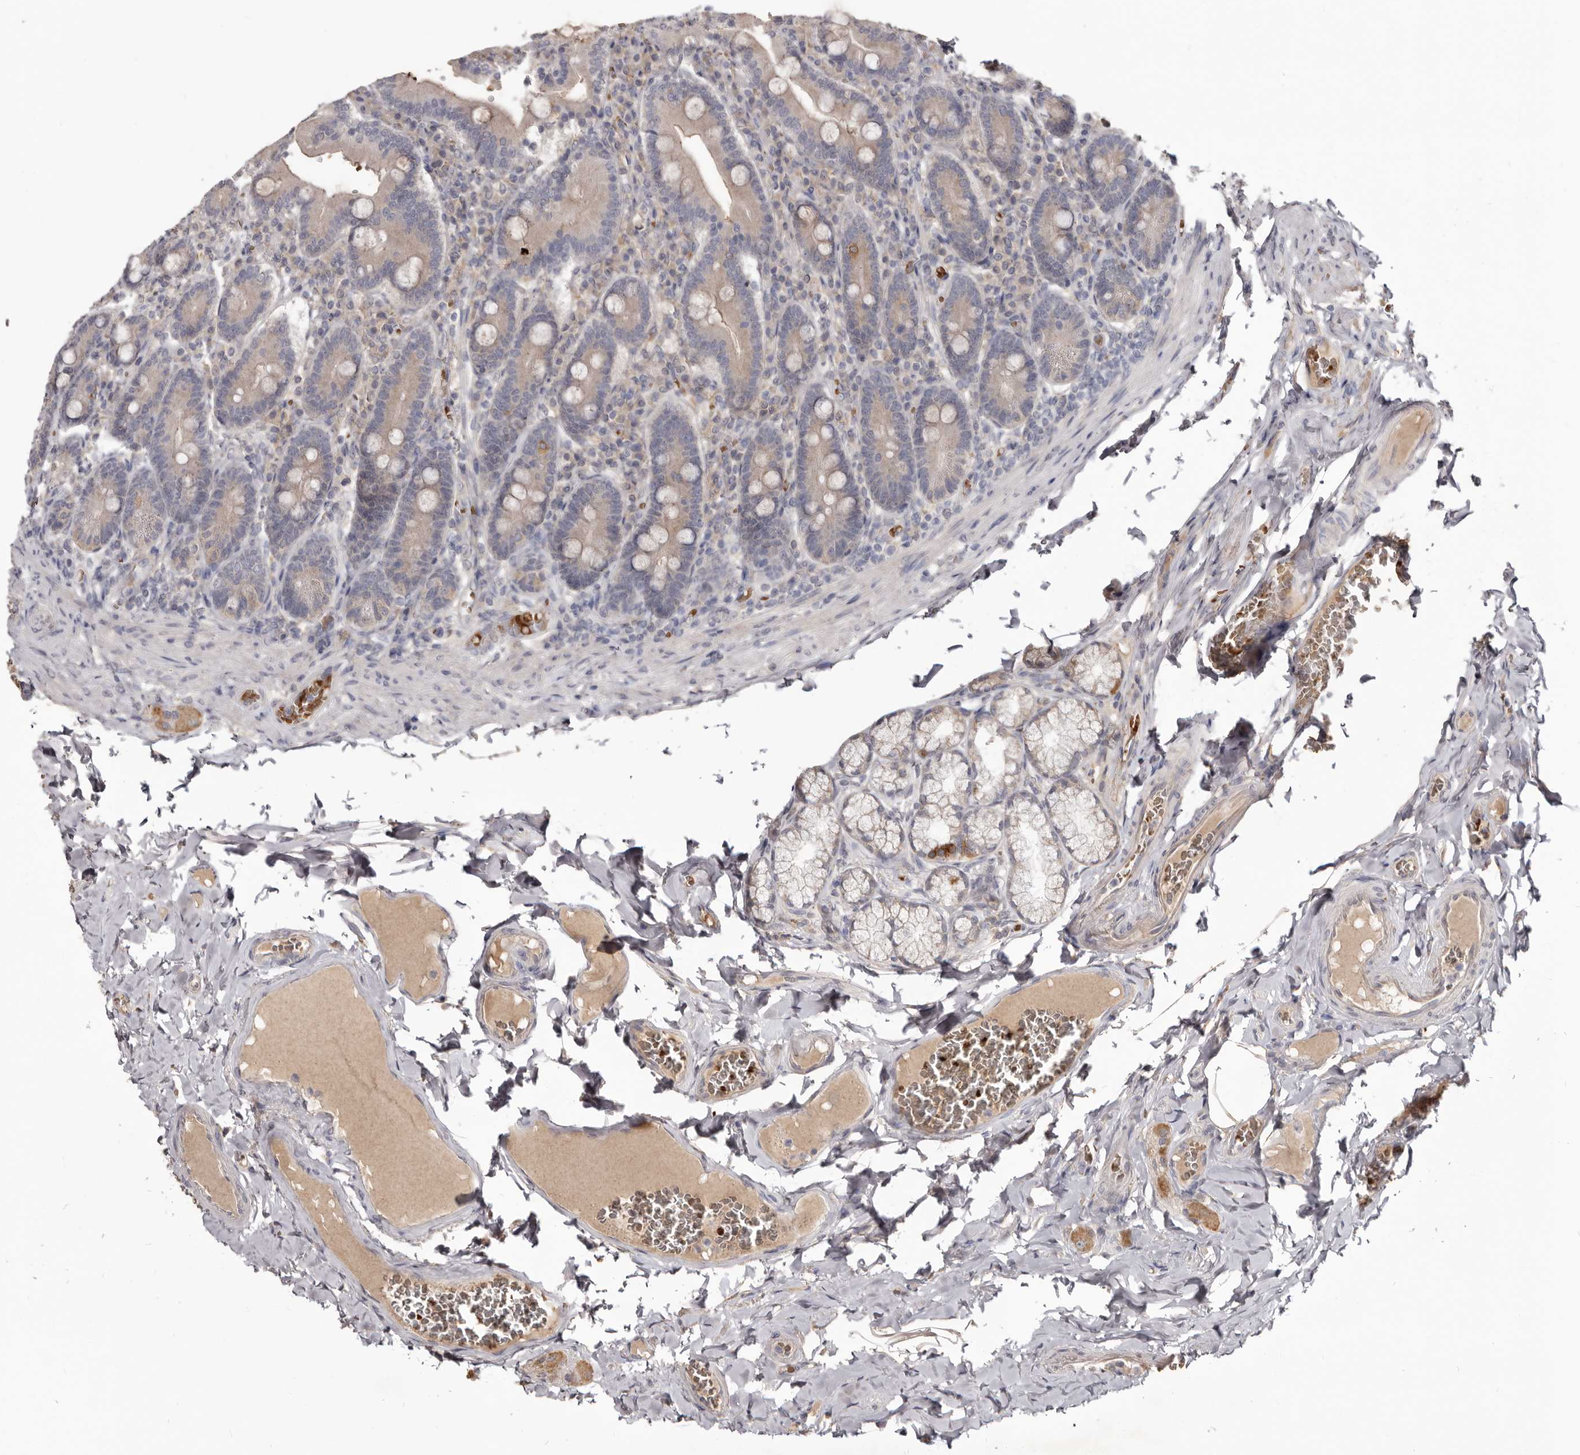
{"staining": {"intensity": "moderate", "quantity": "<25%", "location": "cytoplasmic/membranous"}, "tissue": "duodenum", "cell_type": "Glandular cells", "image_type": "normal", "snomed": [{"axis": "morphology", "description": "Normal tissue, NOS"}, {"axis": "topography", "description": "Duodenum"}], "caption": "Duodenum stained with DAB immunohistochemistry (IHC) reveals low levels of moderate cytoplasmic/membranous positivity in approximately <25% of glandular cells. The protein is shown in brown color, while the nuclei are stained blue.", "gene": "NENF", "patient": {"sex": "female", "age": 62}}